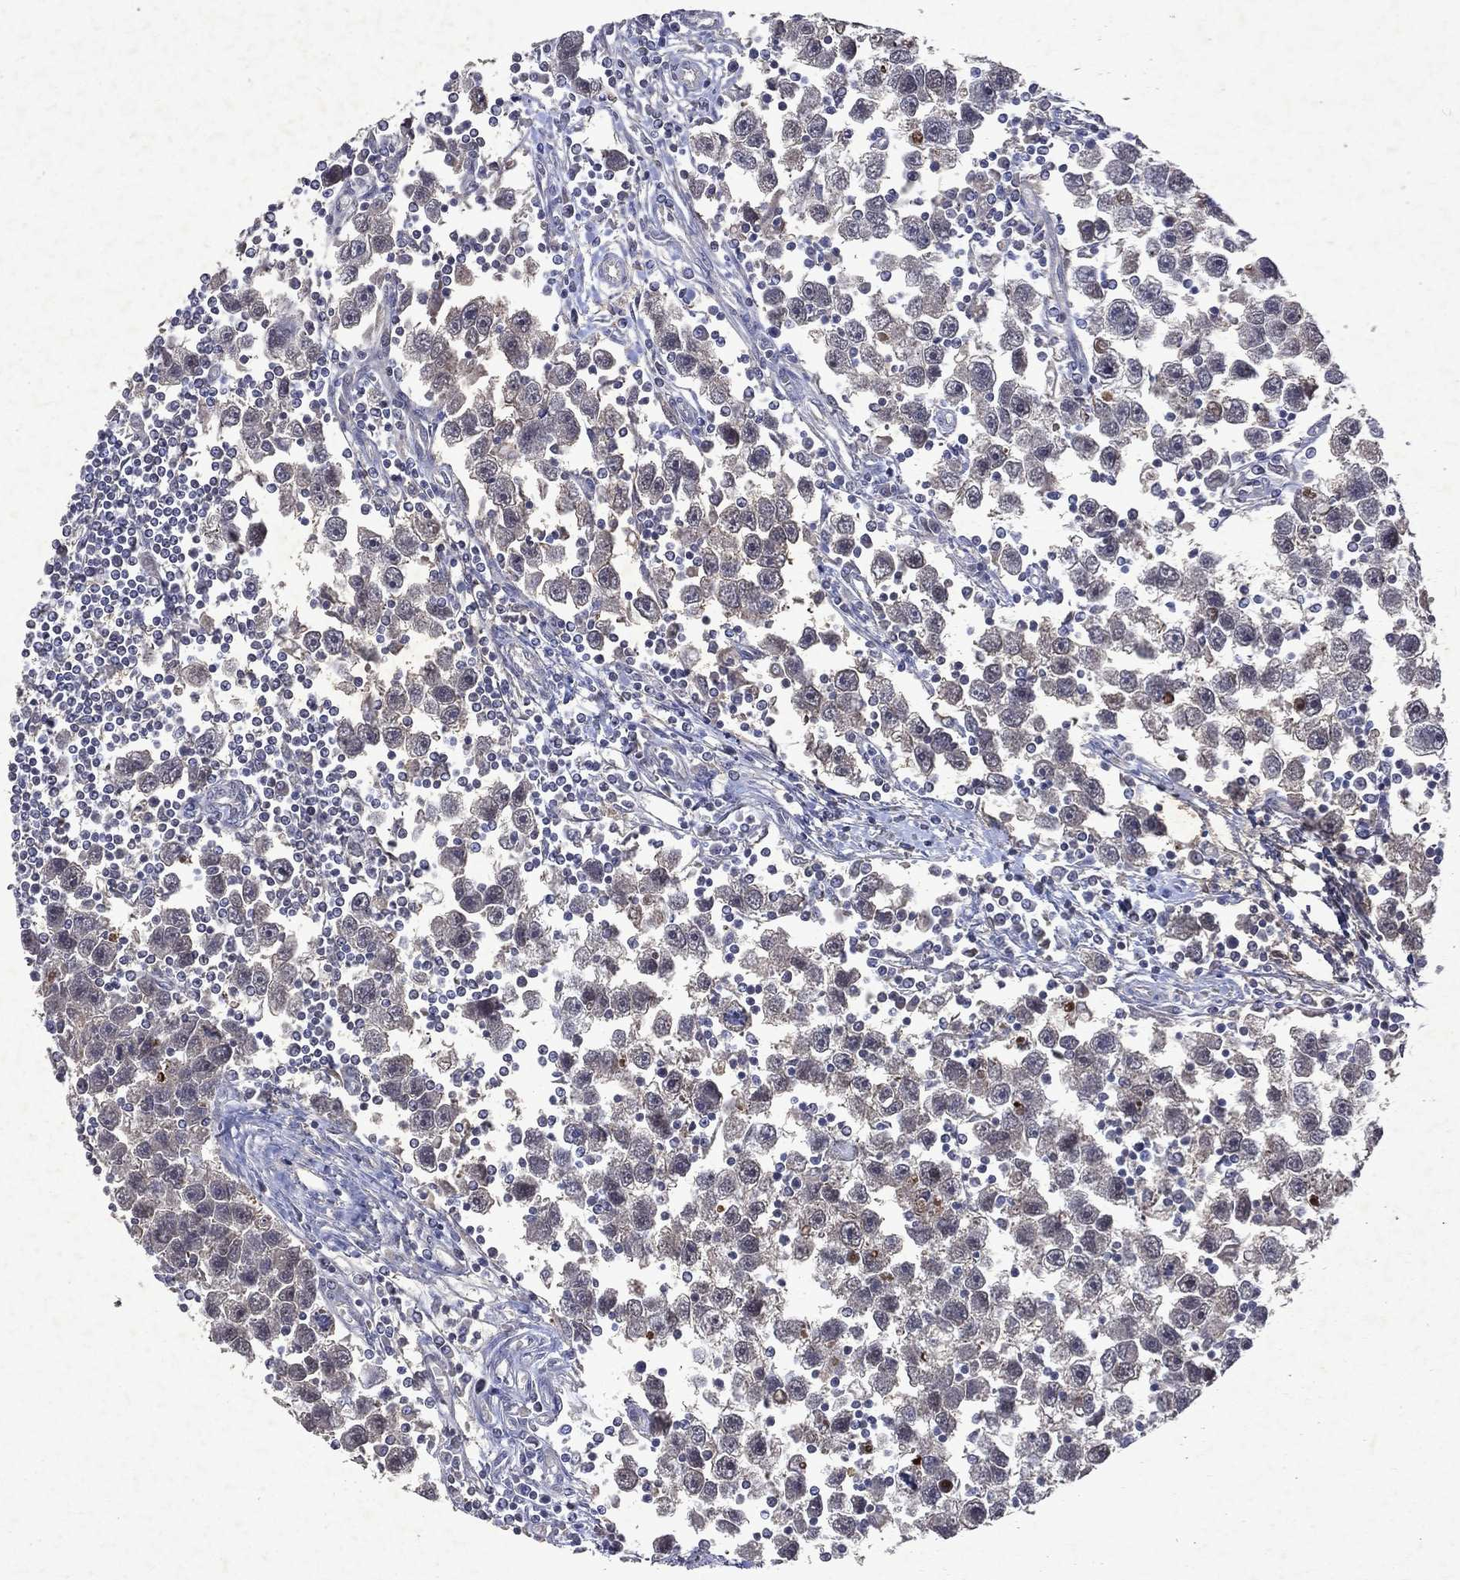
{"staining": {"intensity": "negative", "quantity": "none", "location": "none"}, "tissue": "testis cancer", "cell_type": "Tumor cells", "image_type": "cancer", "snomed": [{"axis": "morphology", "description": "Seminoma, NOS"}, {"axis": "topography", "description": "Testis"}], "caption": "DAB (3,3'-diaminobenzidine) immunohistochemical staining of testis seminoma demonstrates no significant staining in tumor cells.", "gene": "MTAP", "patient": {"sex": "male", "age": 30}}